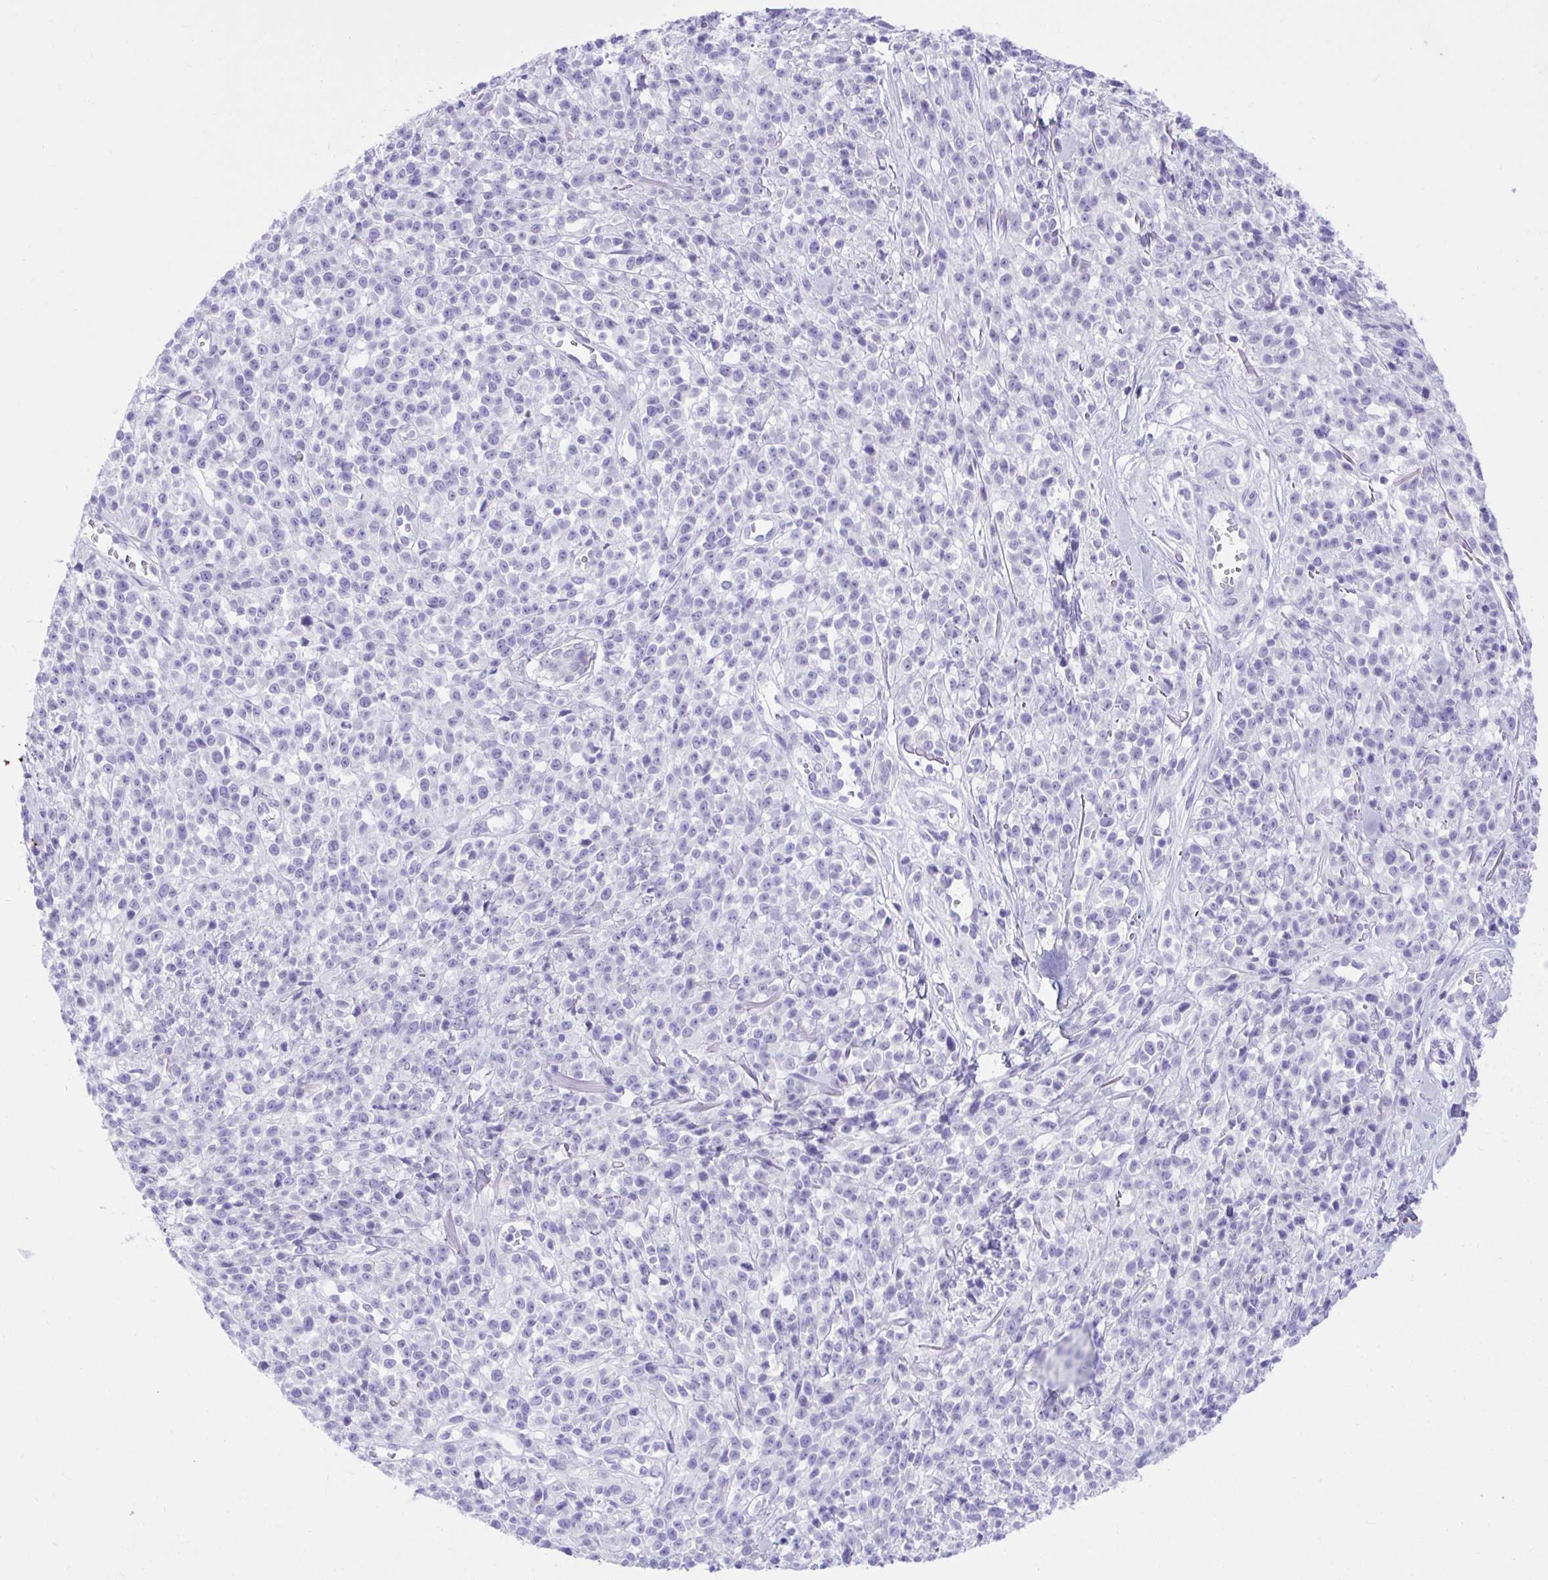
{"staining": {"intensity": "negative", "quantity": "none", "location": "none"}, "tissue": "melanoma", "cell_type": "Tumor cells", "image_type": "cancer", "snomed": [{"axis": "morphology", "description": "Malignant melanoma, NOS"}, {"axis": "topography", "description": "Skin"}, {"axis": "topography", "description": "Skin of trunk"}], "caption": "Histopathology image shows no protein positivity in tumor cells of melanoma tissue.", "gene": "KCNN4", "patient": {"sex": "male", "age": 74}}